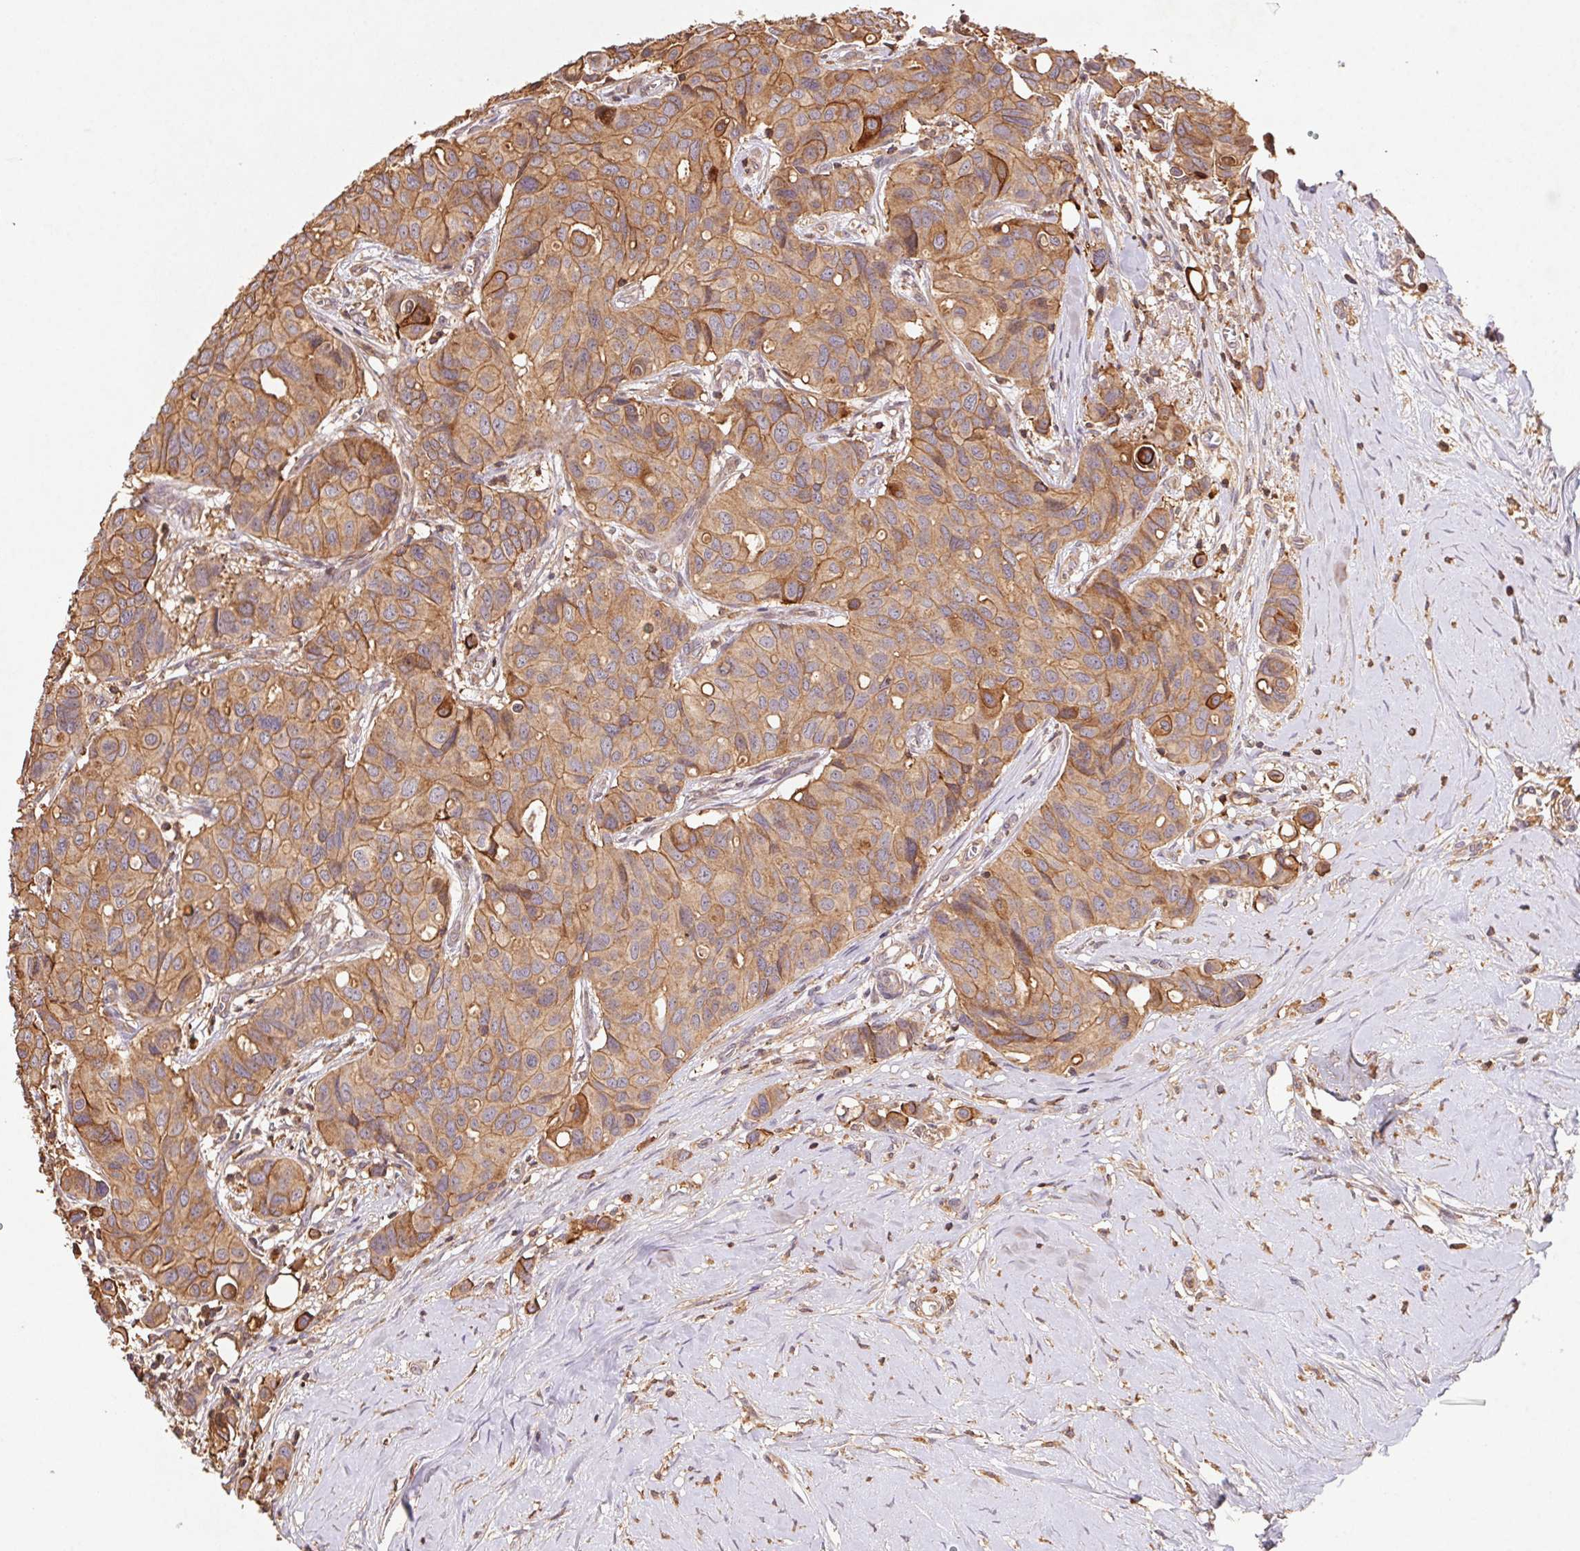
{"staining": {"intensity": "moderate", "quantity": ">75%", "location": "cytoplasmic/membranous"}, "tissue": "breast cancer", "cell_type": "Tumor cells", "image_type": "cancer", "snomed": [{"axis": "morphology", "description": "Duct carcinoma"}, {"axis": "topography", "description": "Breast"}], "caption": "Brown immunohistochemical staining in human breast cancer demonstrates moderate cytoplasmic/membranous staining in about >75% of tumor cells. The staining was performed using DAB (3,3'-diaminobenzidine), with brown indicating positive protein expression. Nuclei are stained blue with hematoxylin.", "gene": "ATG10", "patient": {"sex": "female", "age": 54}}